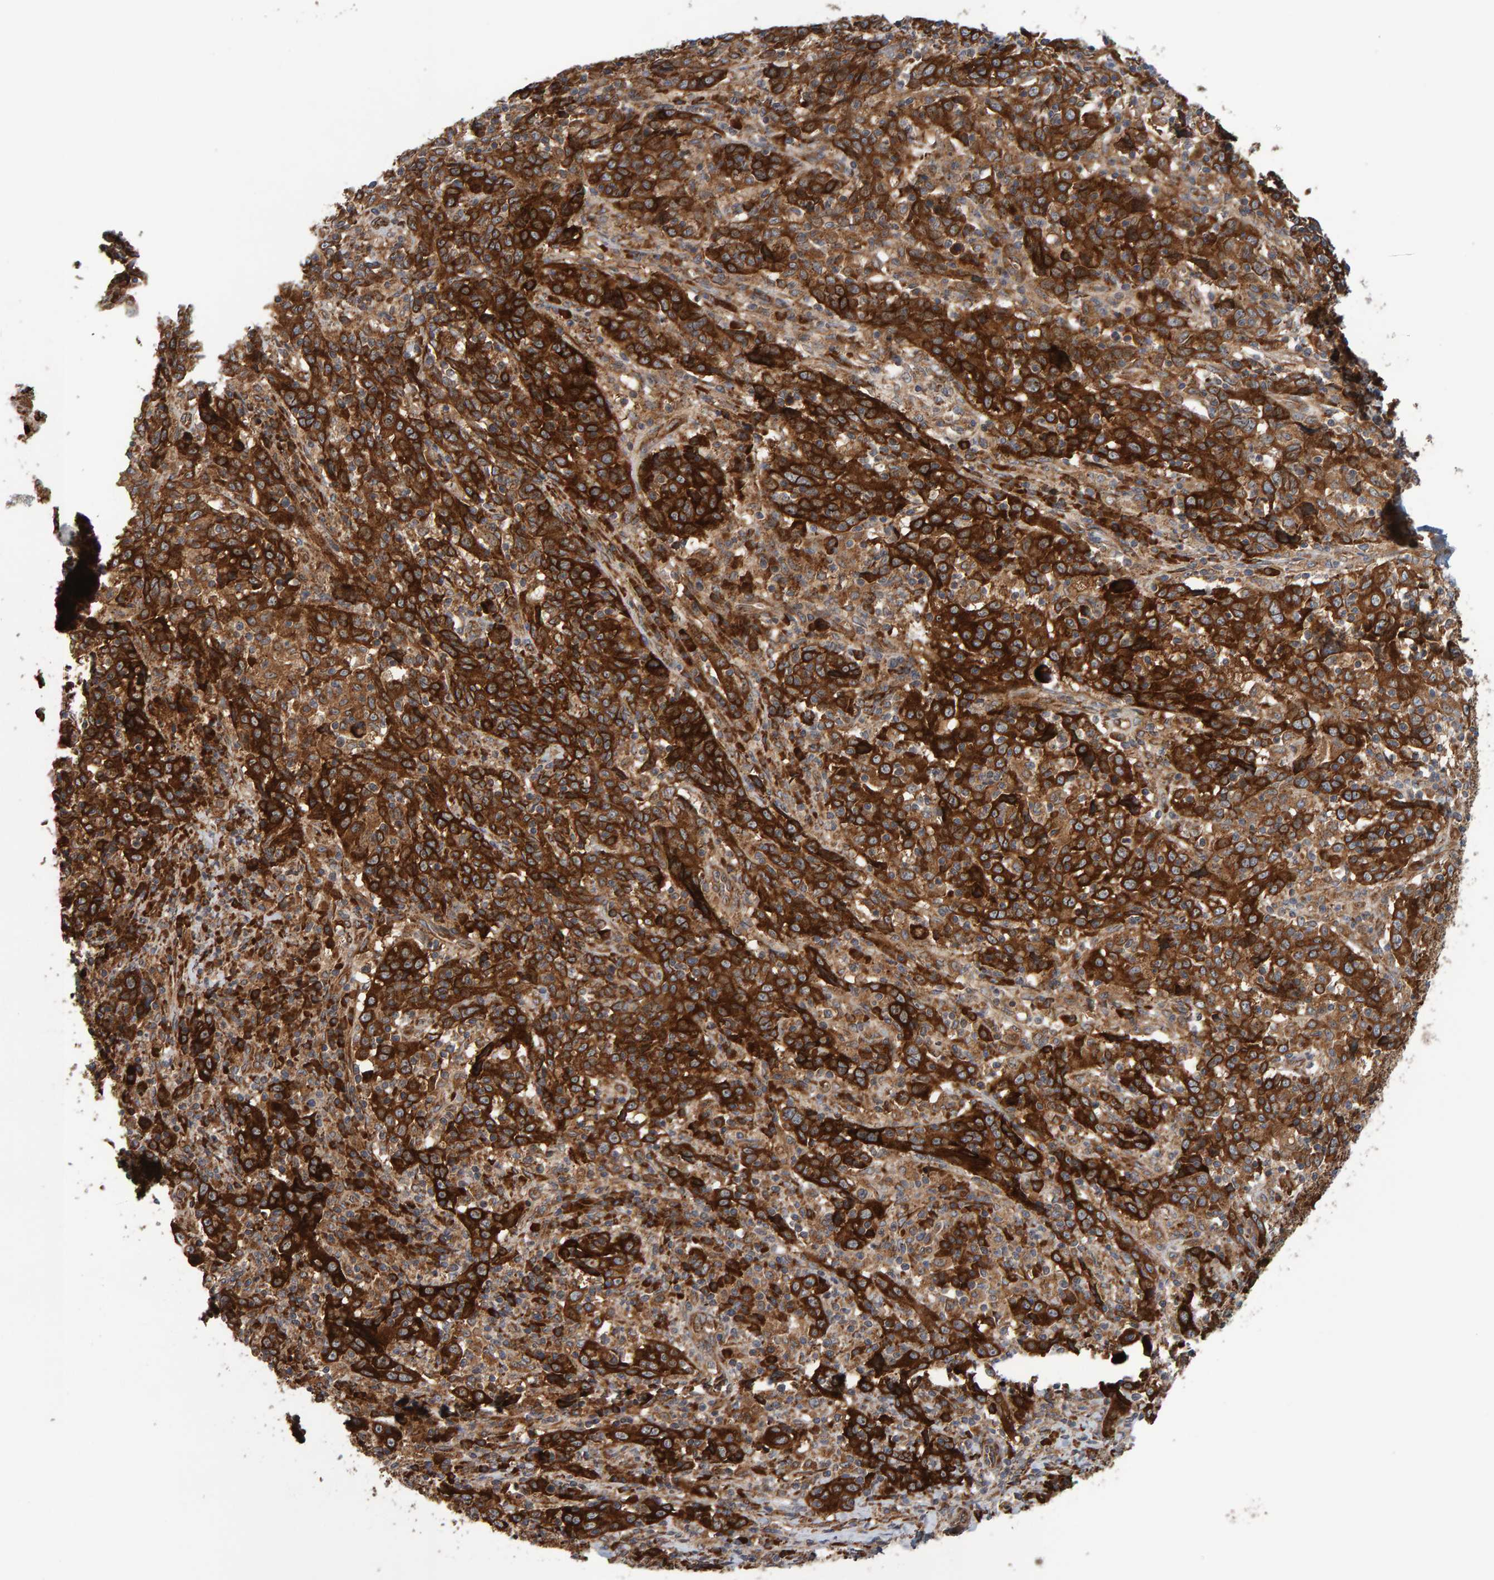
{"staining": {"intensity": "strong", "quantity": ">75%", "location": "cytoplasmic/membranous"}, "tissue": "cervical cancer", "cell_type": "Tumor cells", "image_type": "cancer", "snomed": [{"axis": "morphology", "description": "Squamous cell carcinoma, NOS"}, {"axis": "topography", "description": "Cervix"}], "caption": "Strong cytoplasmic/membranous positivity is appreciated in approximately >75% of tumor cells in cervical squamous cell carcinoma.", "gene": "BAIAP2", "patient": {"sex": "female", "age": 46}}